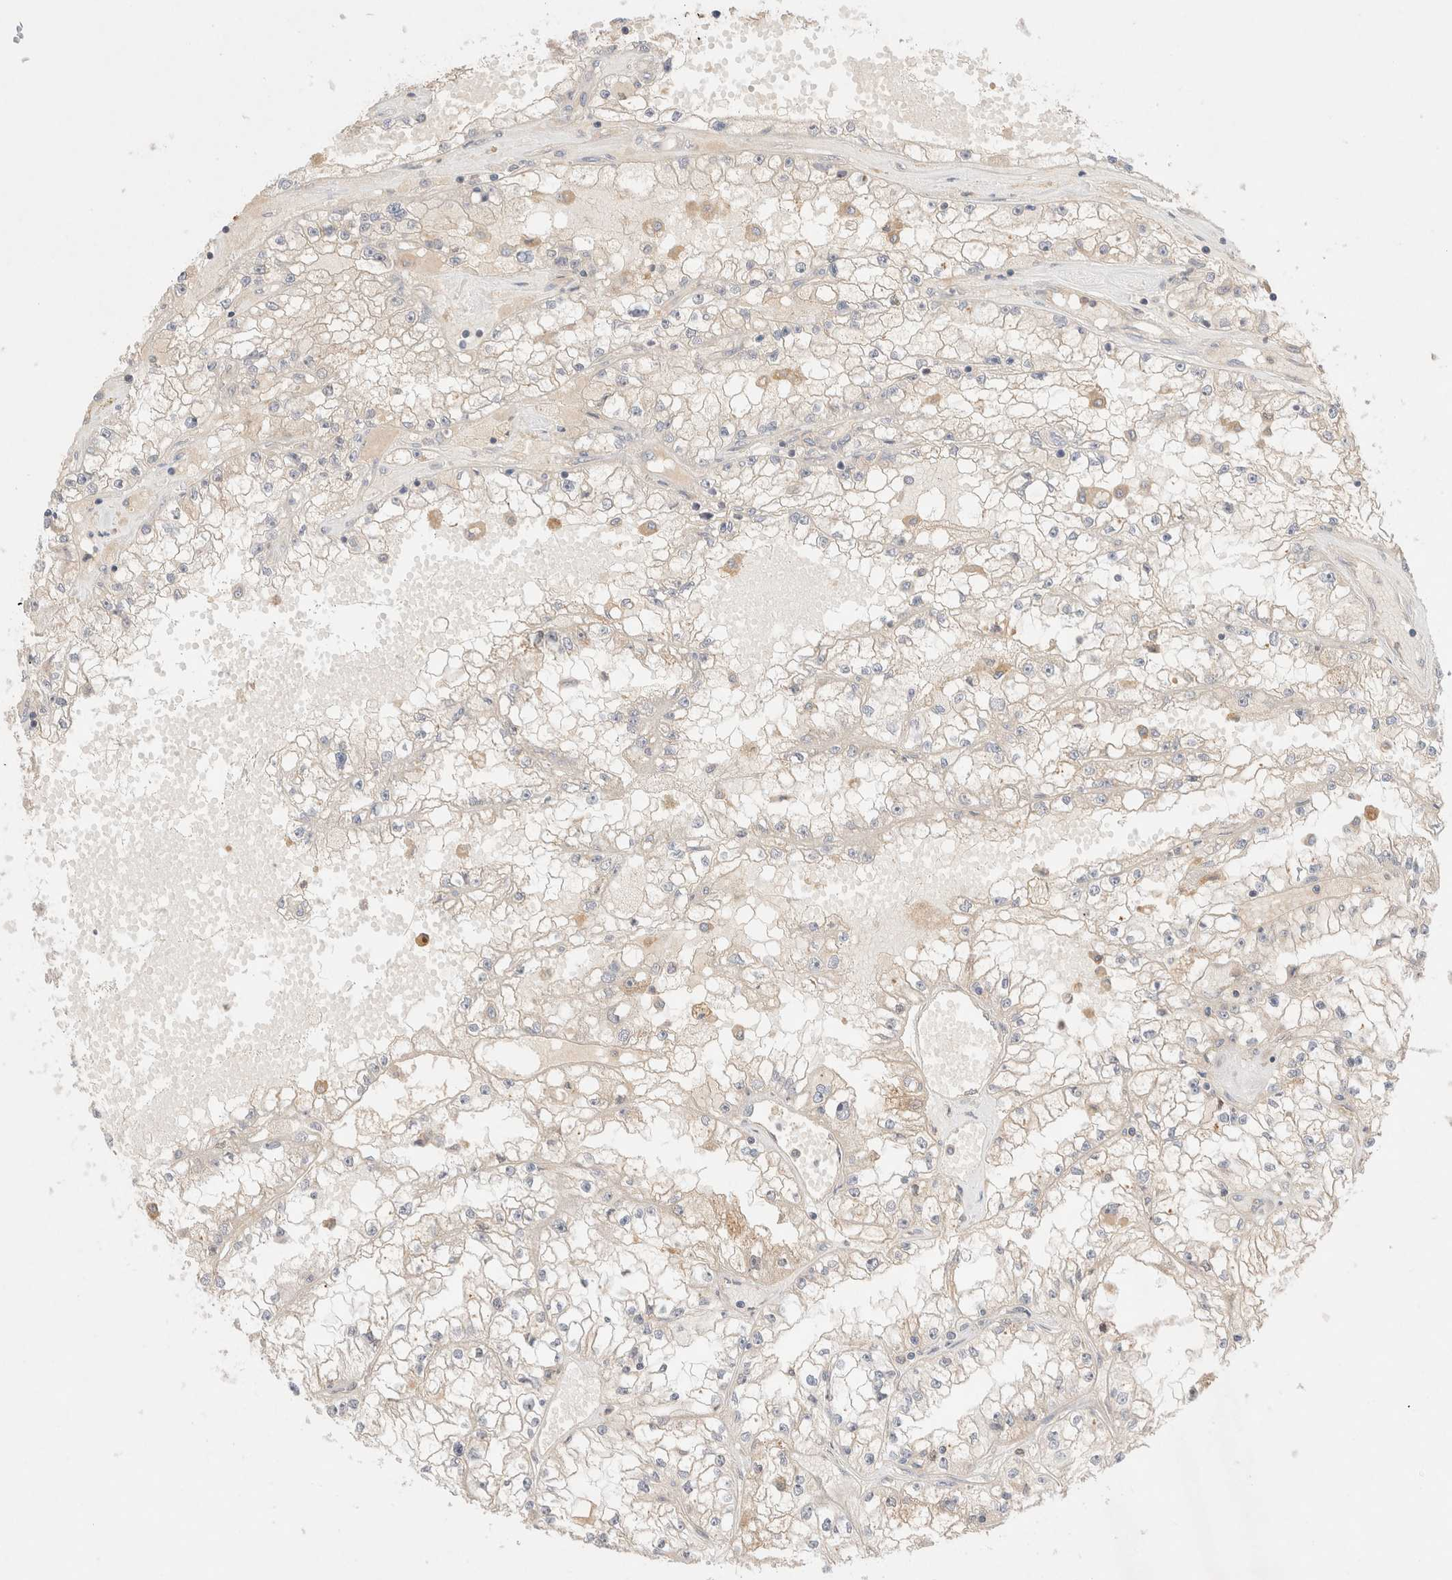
{"staining": {"intensity": "weak", "quantity": "<25%", "location": "cytoplasmic/membranous"}, "tissue": "renal cancer", "cell_type": "Tumor cells", "image_type": "cancer", "snomed": [{"axis": "morphology", "description": "Adenocarcinoma, NOS"}, {"axis": "topography", "description": "Kidney"}], "caption": "There is no significant expression in tumor cells of renal cancer (adenocarcinoma).", "gene": "CARNMT1", "patient": {"sex": "male", "age": 56}}